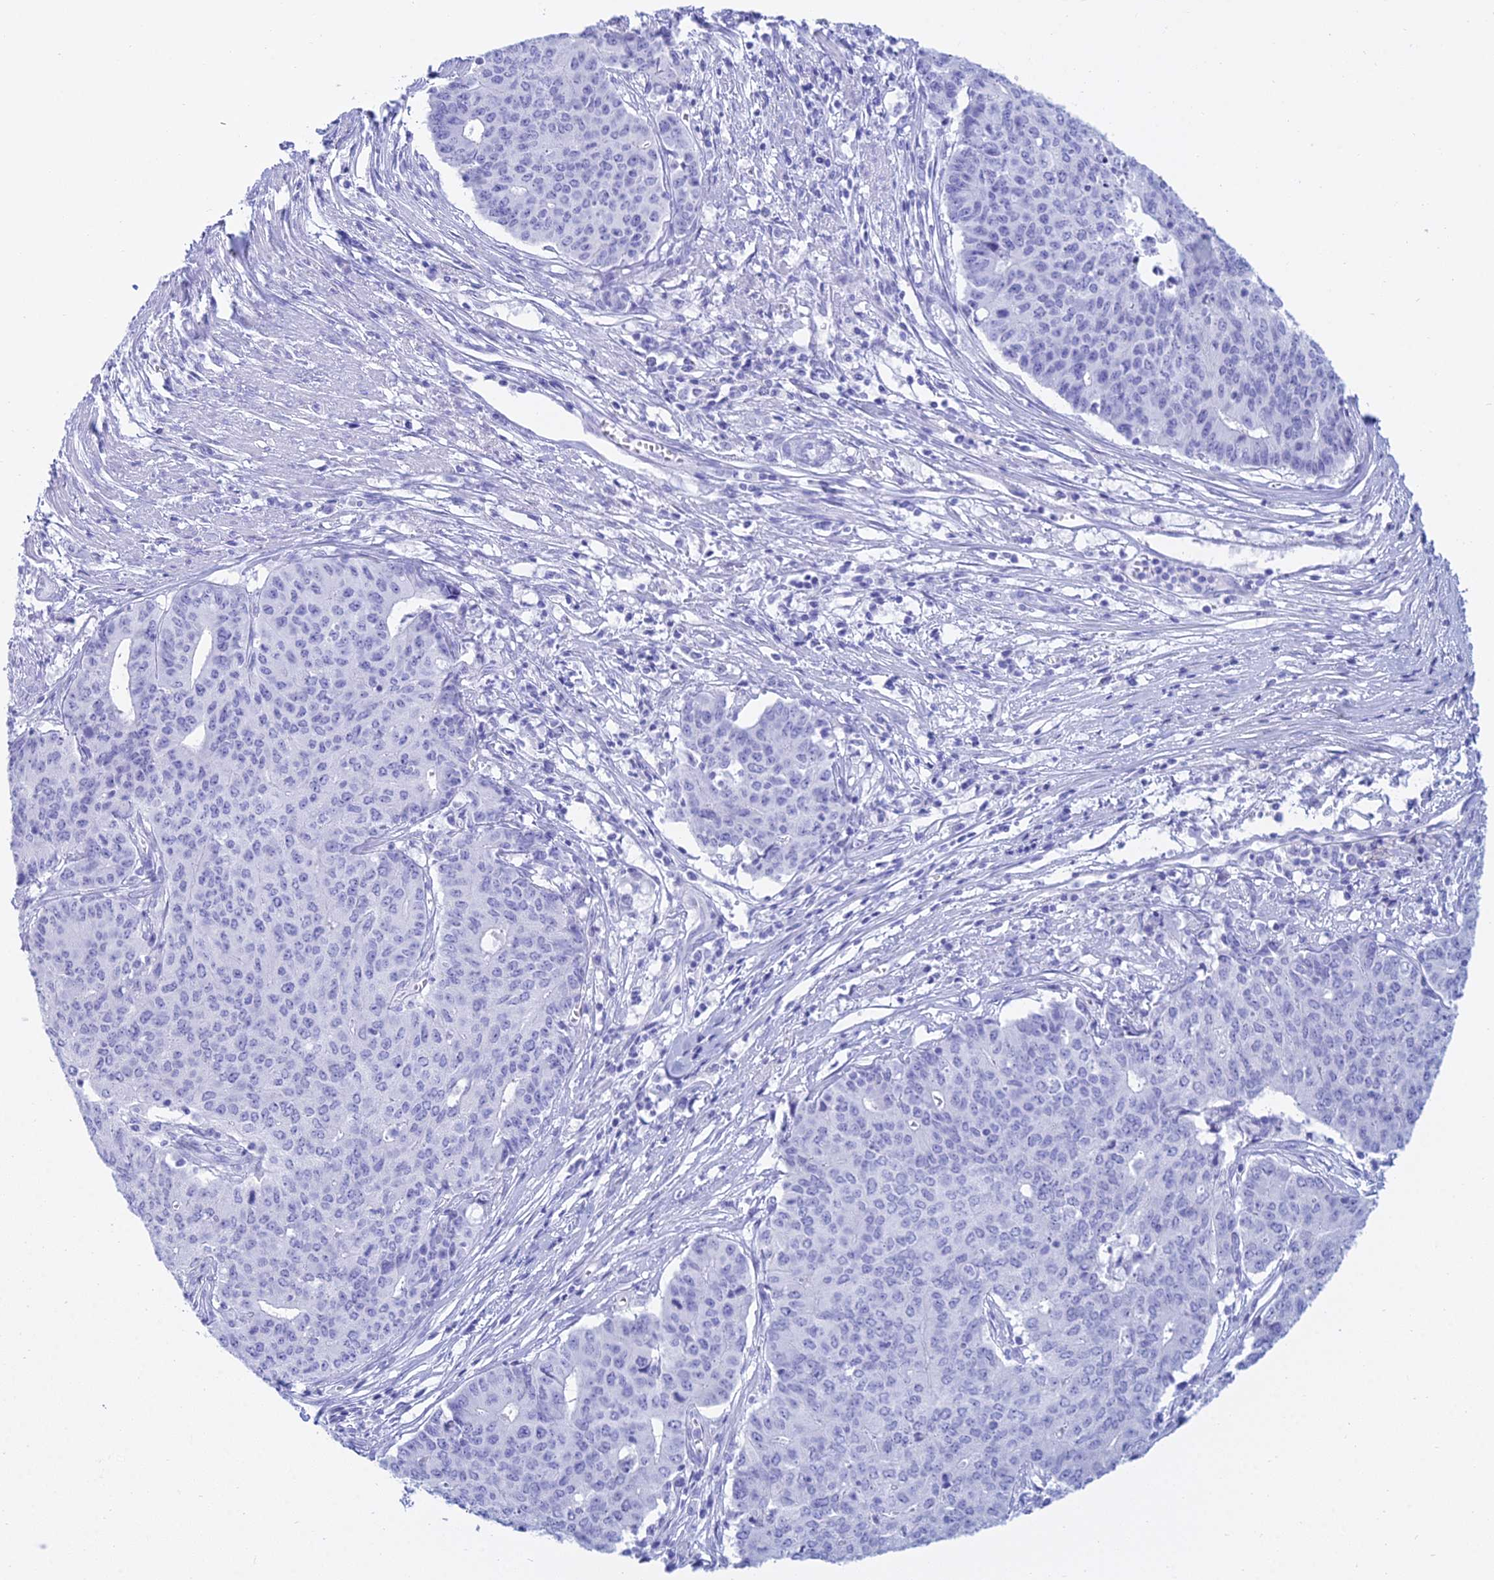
{"staining": {"intensity": "negative", "quantity": "none", "location": "none"}, "tissue": "endometrial cancer", "cell_type": "Tumor cells", "image_type": "cancer", "snomed": [{"axis": "morphology", "description": "Adenocarcinoma, NOS"}, {"axis": "topography", "description": "Endometrium"}], "caption": "IHC photomicrograph of neoplastic tissue: human endometrial cancer (adenocarcinoma) stained with DAB (3,3'-diaminobenzidine) reveals no significant protein expression in tumor cells. (IHC, brightfield microscopy, high magnification).", "gene": "PATE4", "patient": {"sex": "female", "age": 59}}